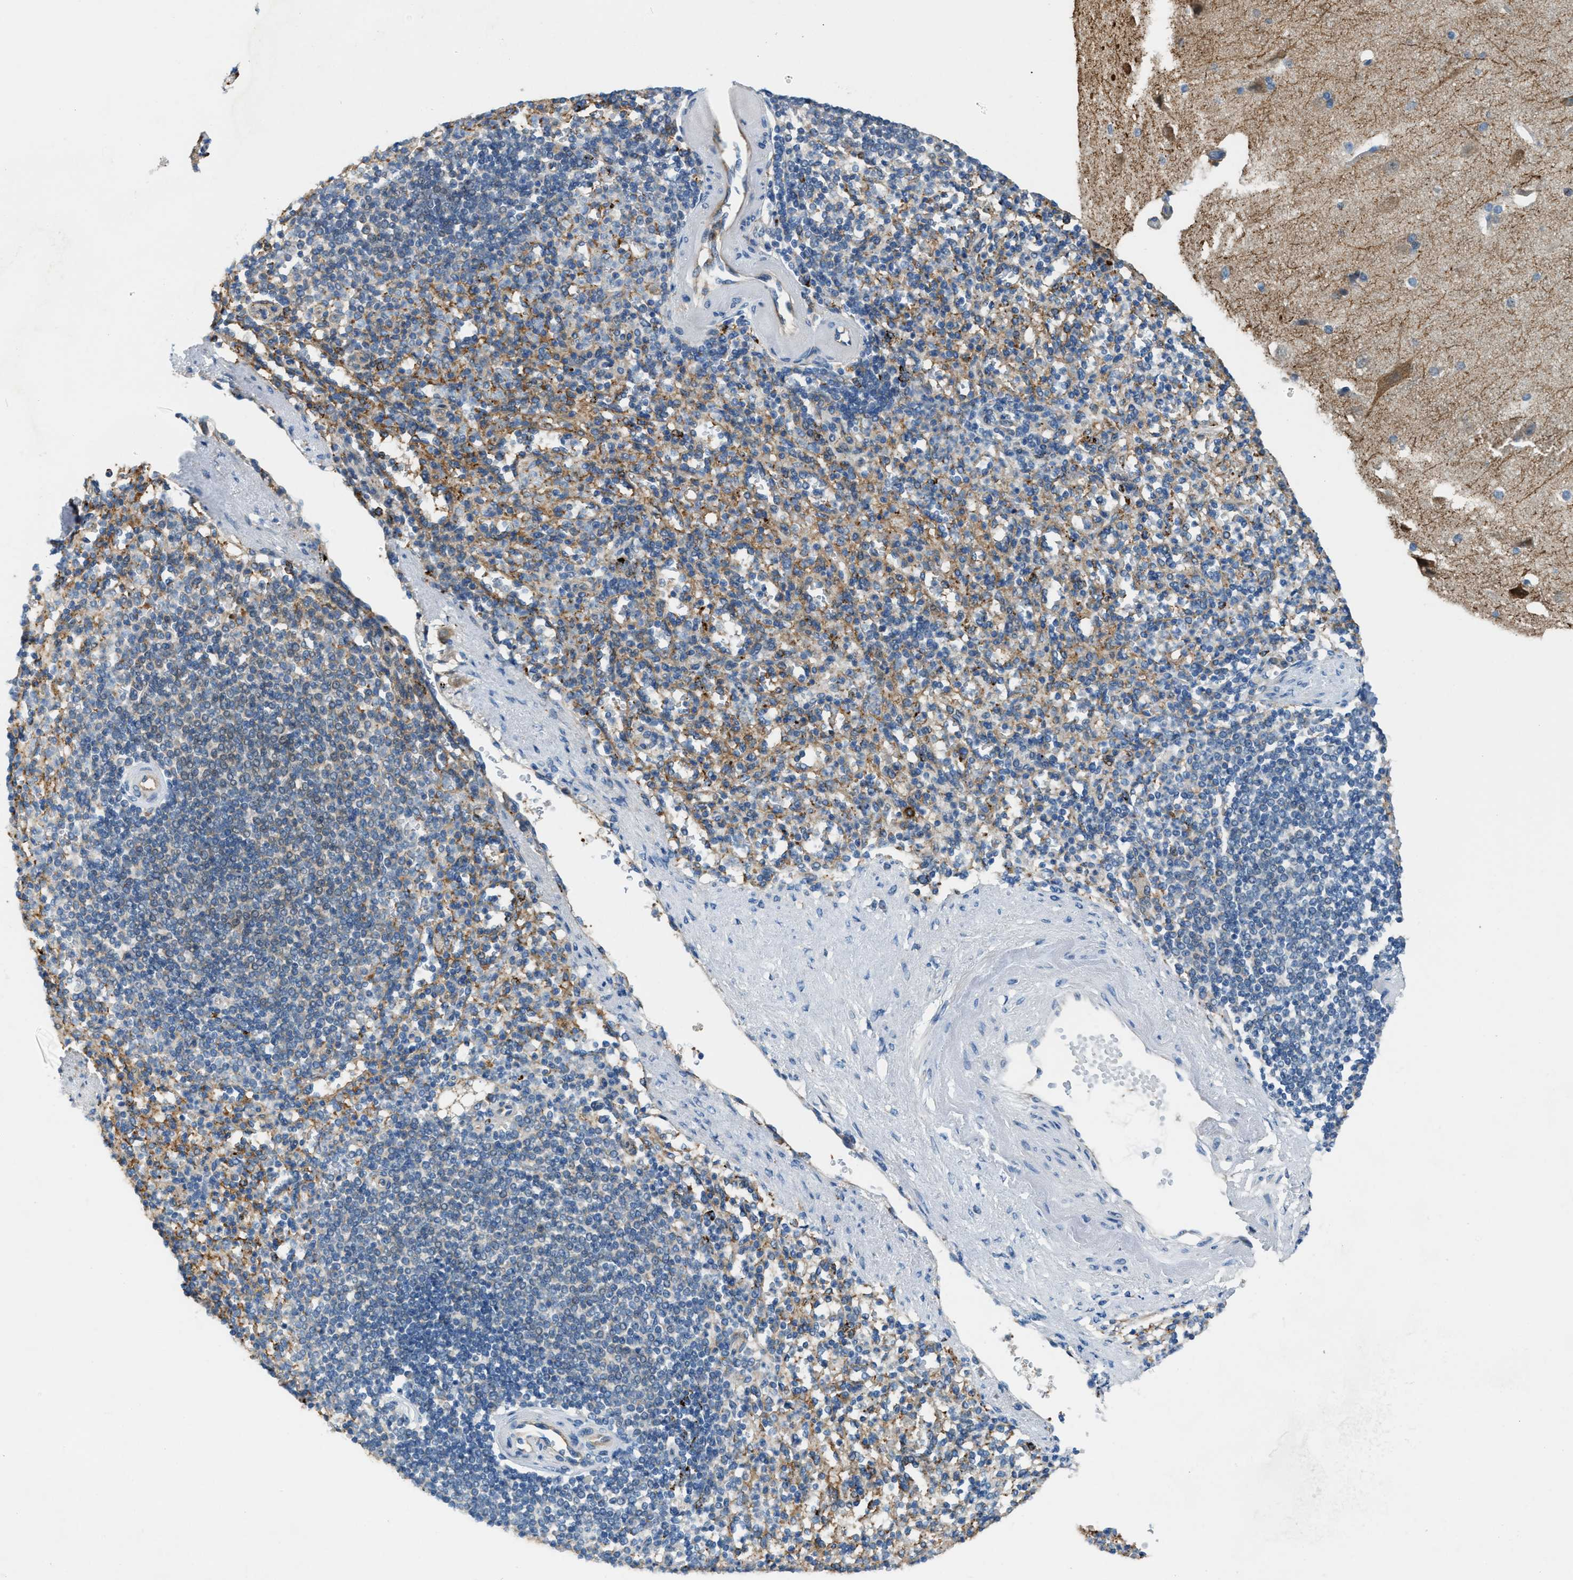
{"staining": {"intensity": "moderate", "quantity": "25%-75%", "location": "cytoplasmic/membranous"}, "tissue": "spleen", "cell_type": "Cells in red pulp", "image_type": "normal", "snomed": [{"axis": "morphology", "description": "Normal tissue, NOS"}, {"axis": "topography", "description": "Spleen"}], "caption": "Human spleen stained with a brown dye reveals moderate cytoplasmic/membranous positive positivity in approximately 25%-75% of cells in red pulp.", "gene": "KLHDC10", "patient": {"sex": "female", "age": 74}}